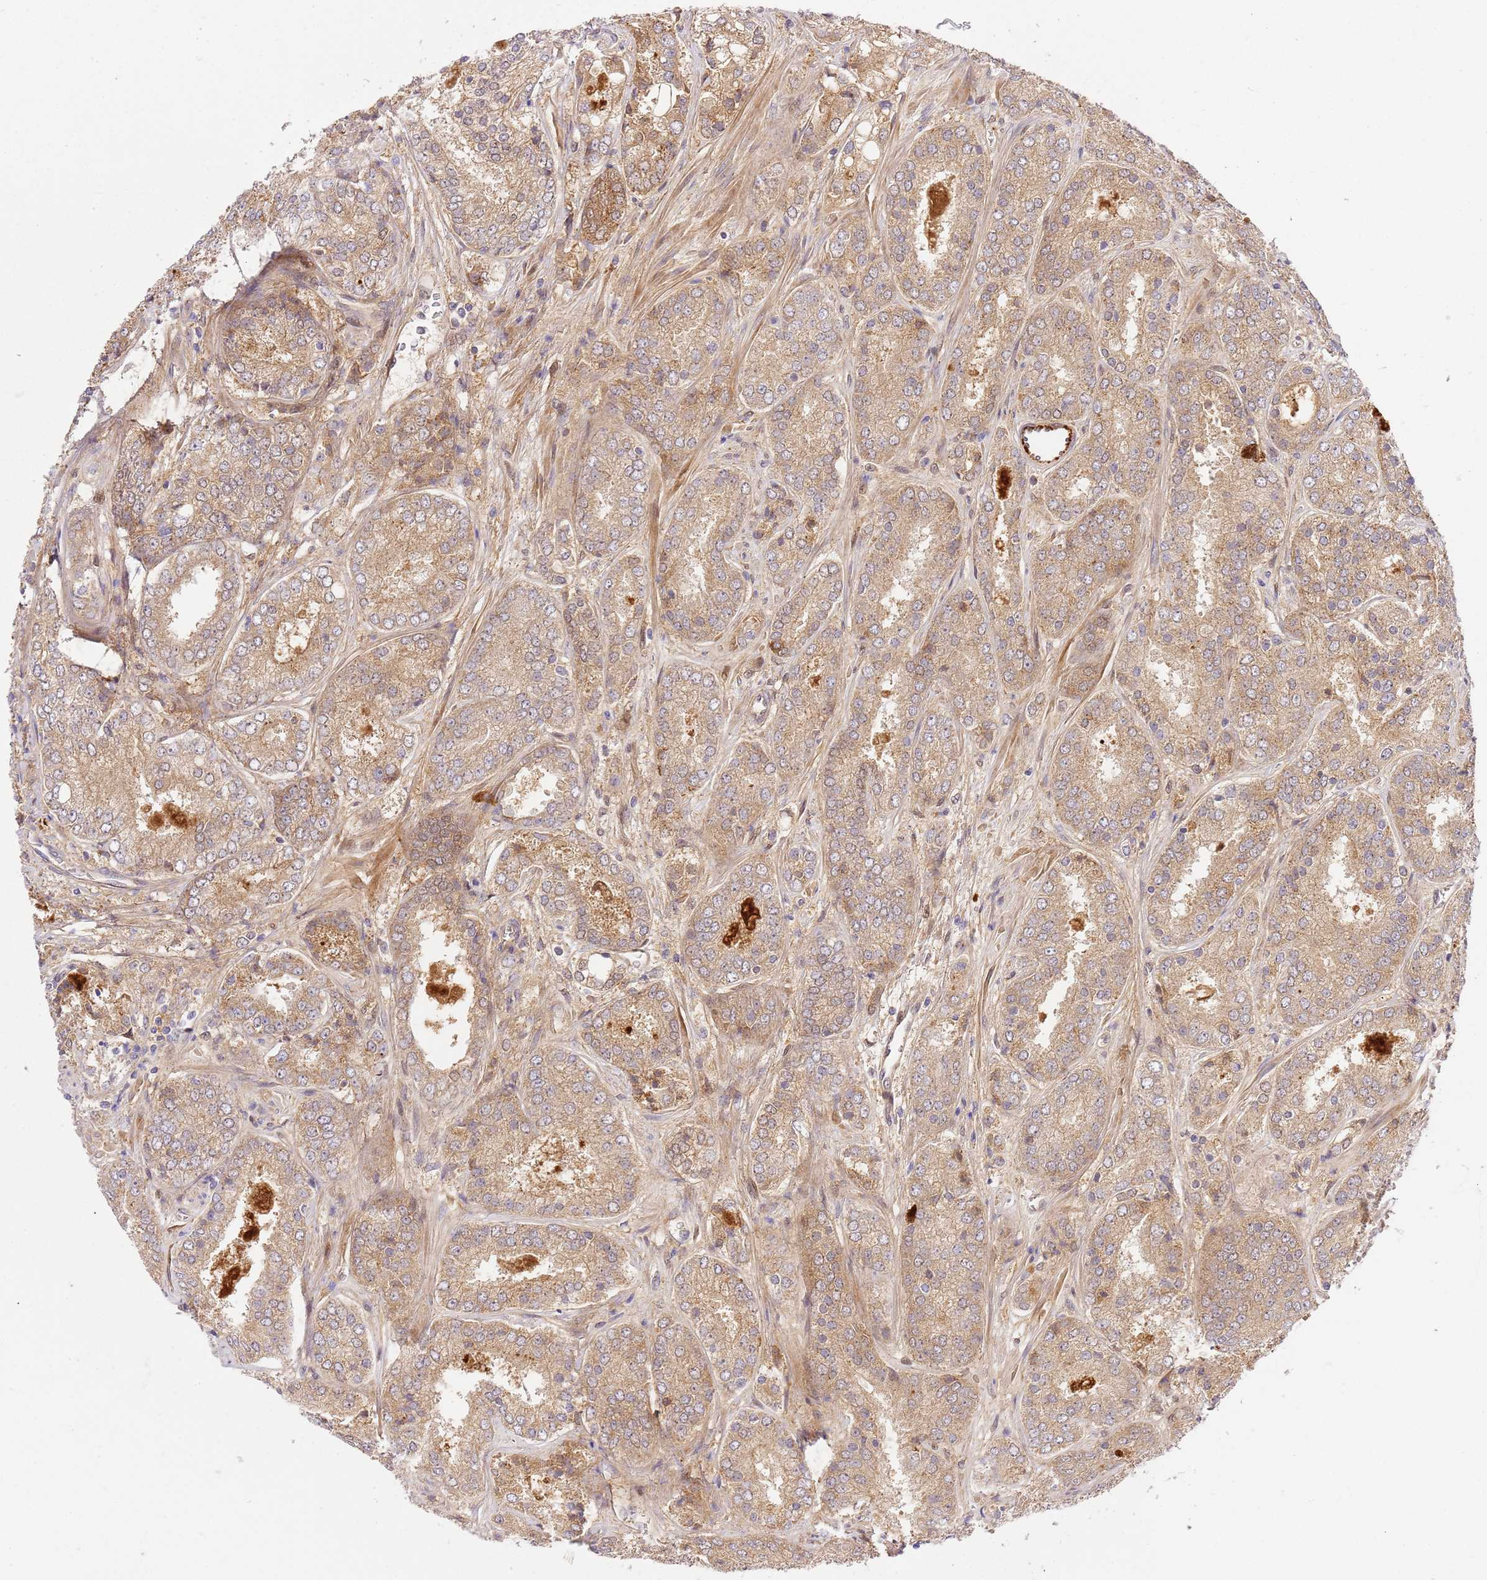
{"staining": {"intensity": "weak", "quantity": ">75%", "location": "cytoplasmic/membranous"}, "tissue": "prostate cancer", "cell_type": "Tumor cells", "image_type": "cancer", "snomed": [{"axis": "morphology", "description": "Adenocarcinoma, High grade"}, {"axis": "topography", "description": "Prostate"}], "caption": "A photomicrograph of human prostate cancer (adenocarcinoma (high-grade)) stained for a protein displays weak cytoplasmic/membranous brown staining in tumor cells.", "gene": "C8G", "patient": {"sex": "male", "age": 63}}